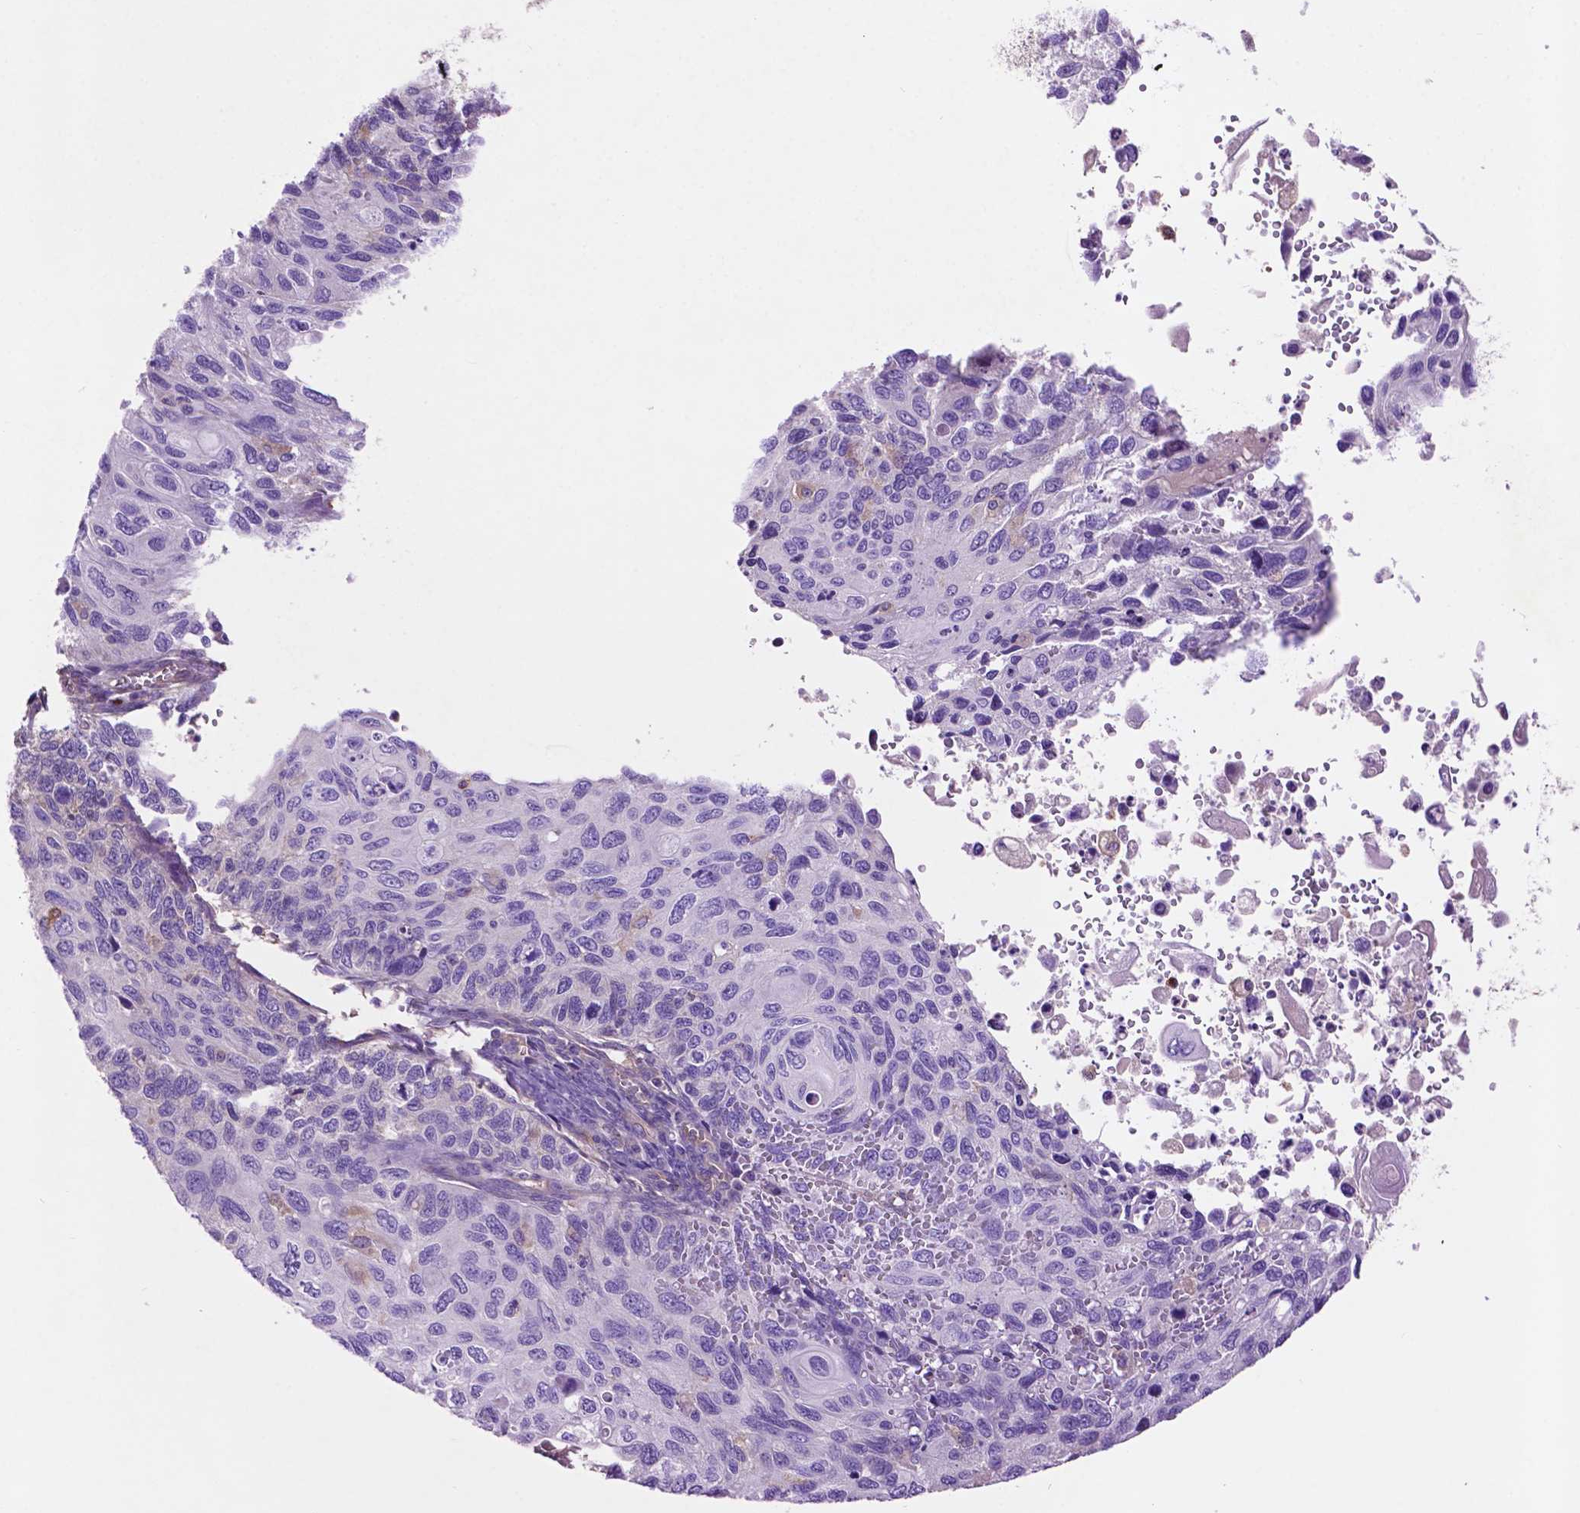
{"staining": {"intensity": "negative", "quantity": "none", "location": "none"}, "tissue": "cervical cancer", "cell_type": "Tumor cells", "image_type": "cancer", "snomed": [{"axis": "morphology", "description": "Squamous cell carcinoma, NOS"}, {"axis": "topography", "description": "Cervix"}], "caption": "Tumor cells are negative for brown protein staining in cervical squamous cell carcinoma.", "gene": "GDPD5", "patient": {"sex": "female", "age": 70}}